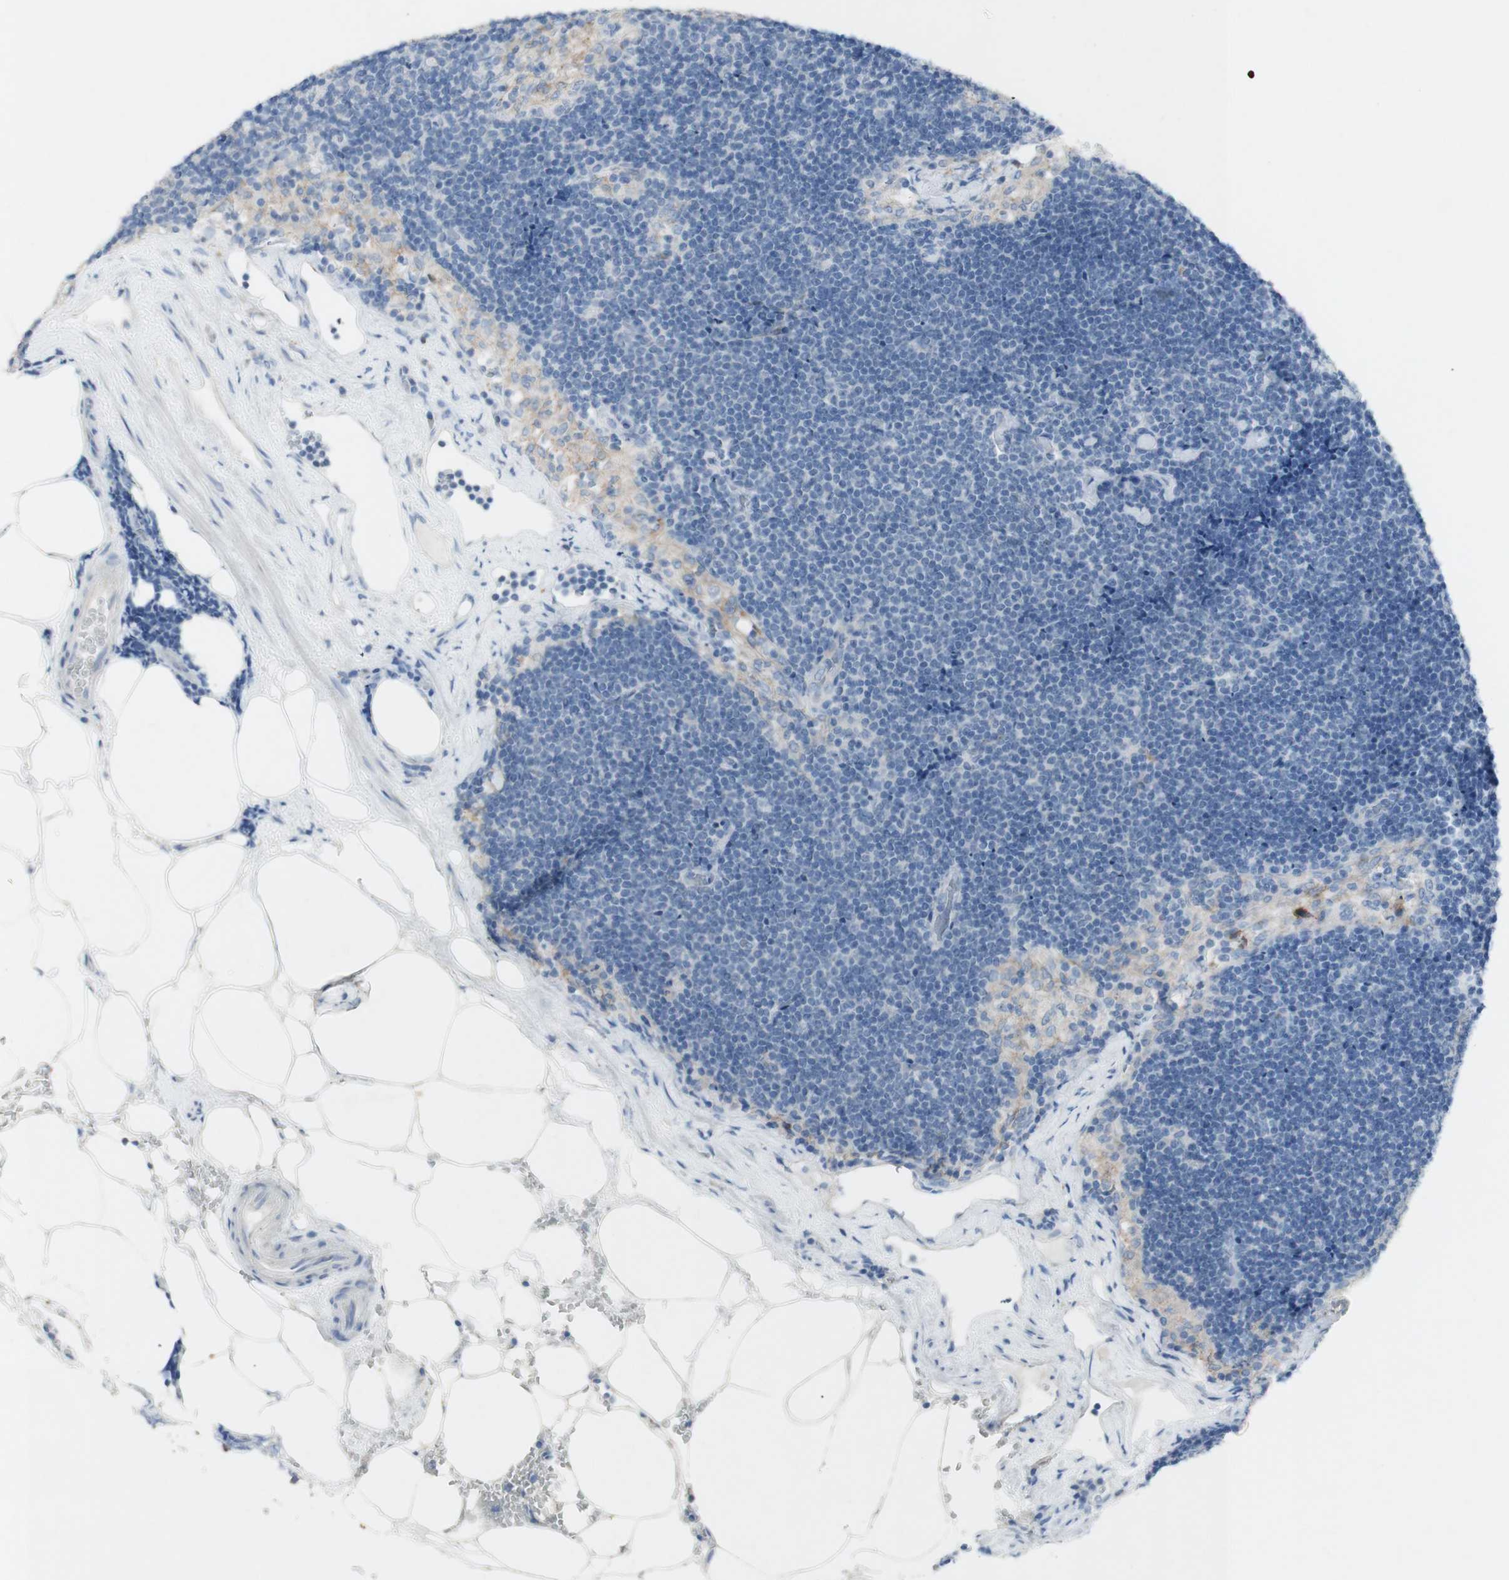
{"staining": {"intensity": "negative", "quantity": "none", "location": "none"}, "tissue": "lymph node", "cell_type": "Germinal center cells", "image_type": "normal", "snomed": [{"axis": "morphology", "description": "Normal tissue, NOS"}, {"axis": "topography", "description": "Lymph node"}], "caption": "IHC histopathology image of unremarkable lymph node stained for a protein (brown), which shows no staining in germinal center cells.", "gene": "ART3", "patient": {"sex": "male", "age": 63}}